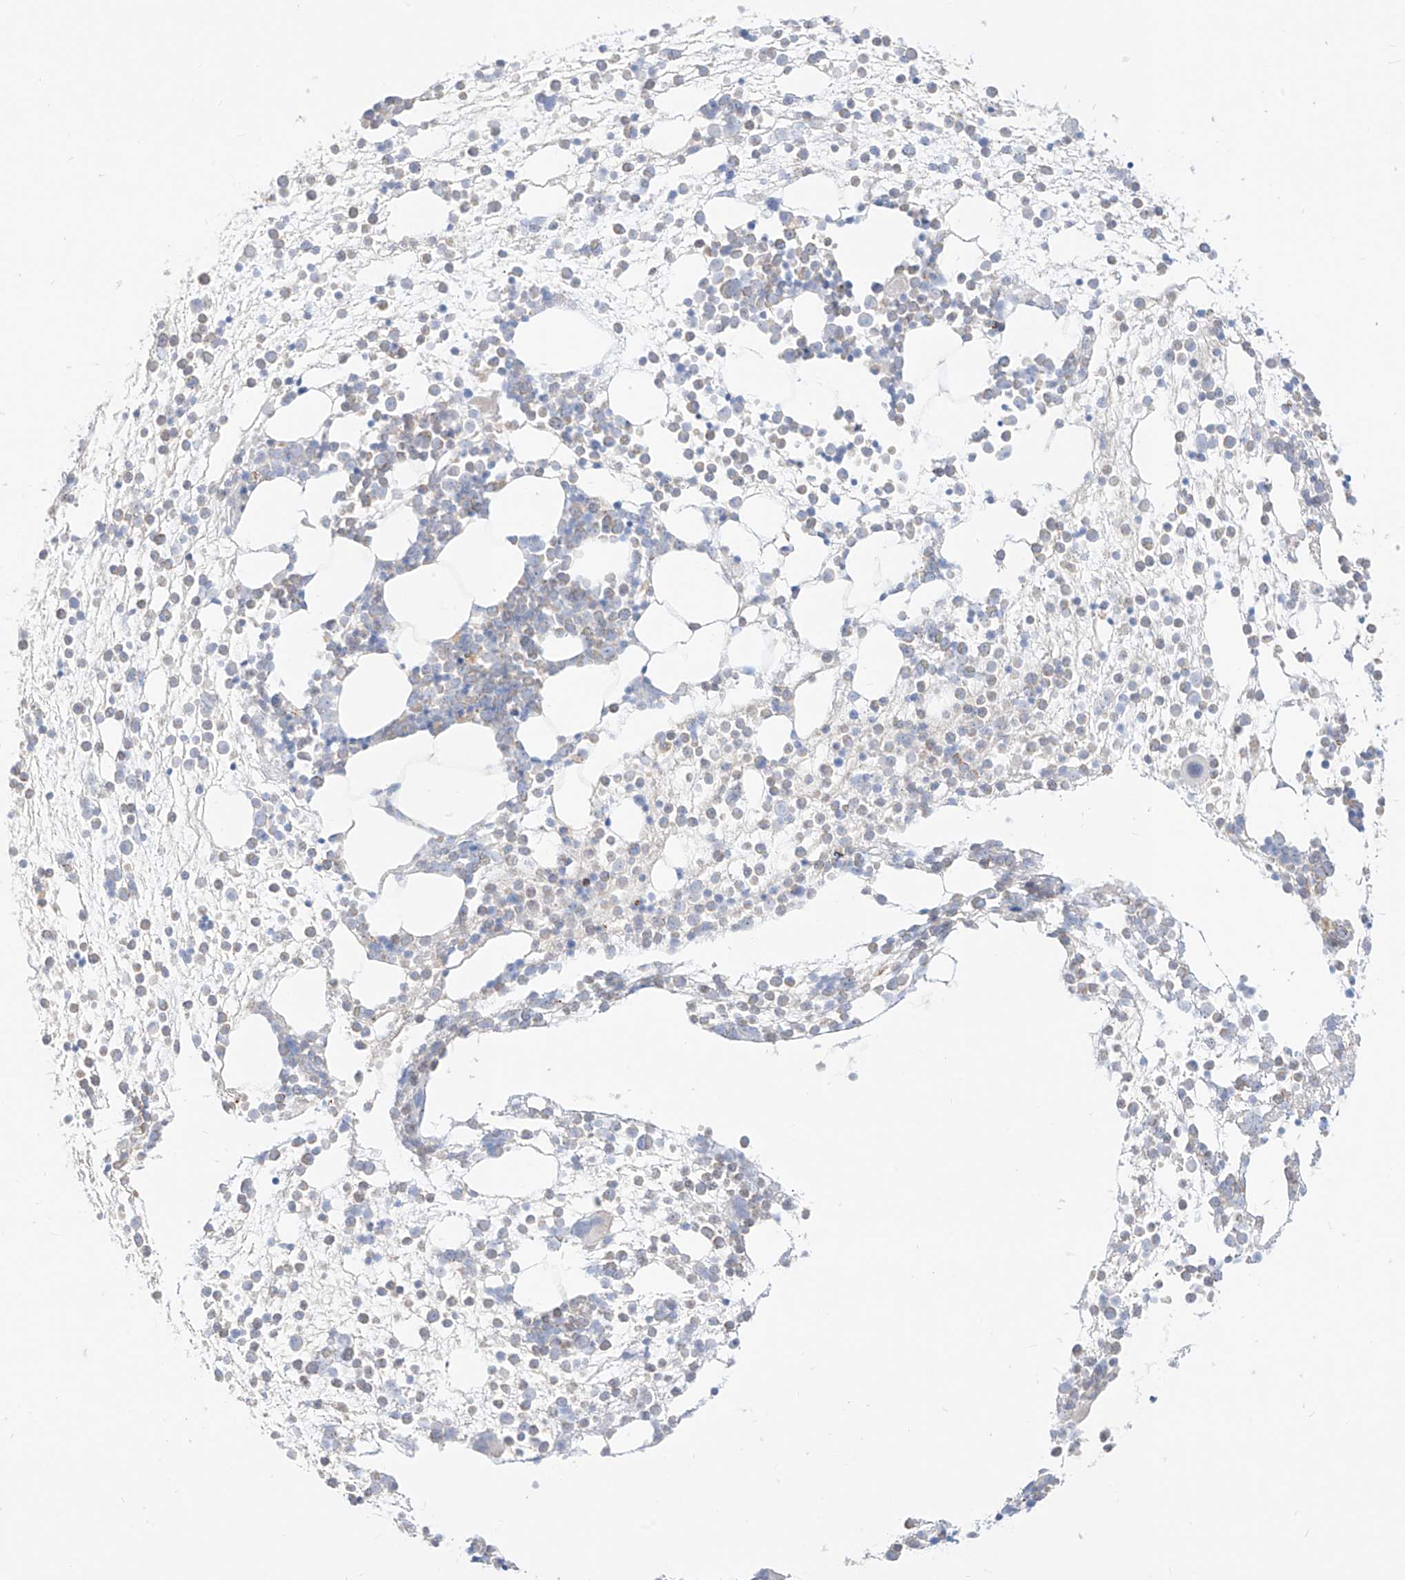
{"staining": {"intensity": "negative", "quantity": "none", "location": "none"}, "tissue": "bone marrow", "cell_type": "Hematopoietic cells", "image_type": "normal", "snomed": [{"axis": "morphology", "description": "Normal tissue, NOS"}, {"axis": "topography", "description": "Bone marrow"}], "caption": "Immunohistochemical staining of normal human bone marrow exhibits no significant positivity in hematopoietic cells.", "gene": "SYTL3", "patient": {"sex": "male", "age": 54}}